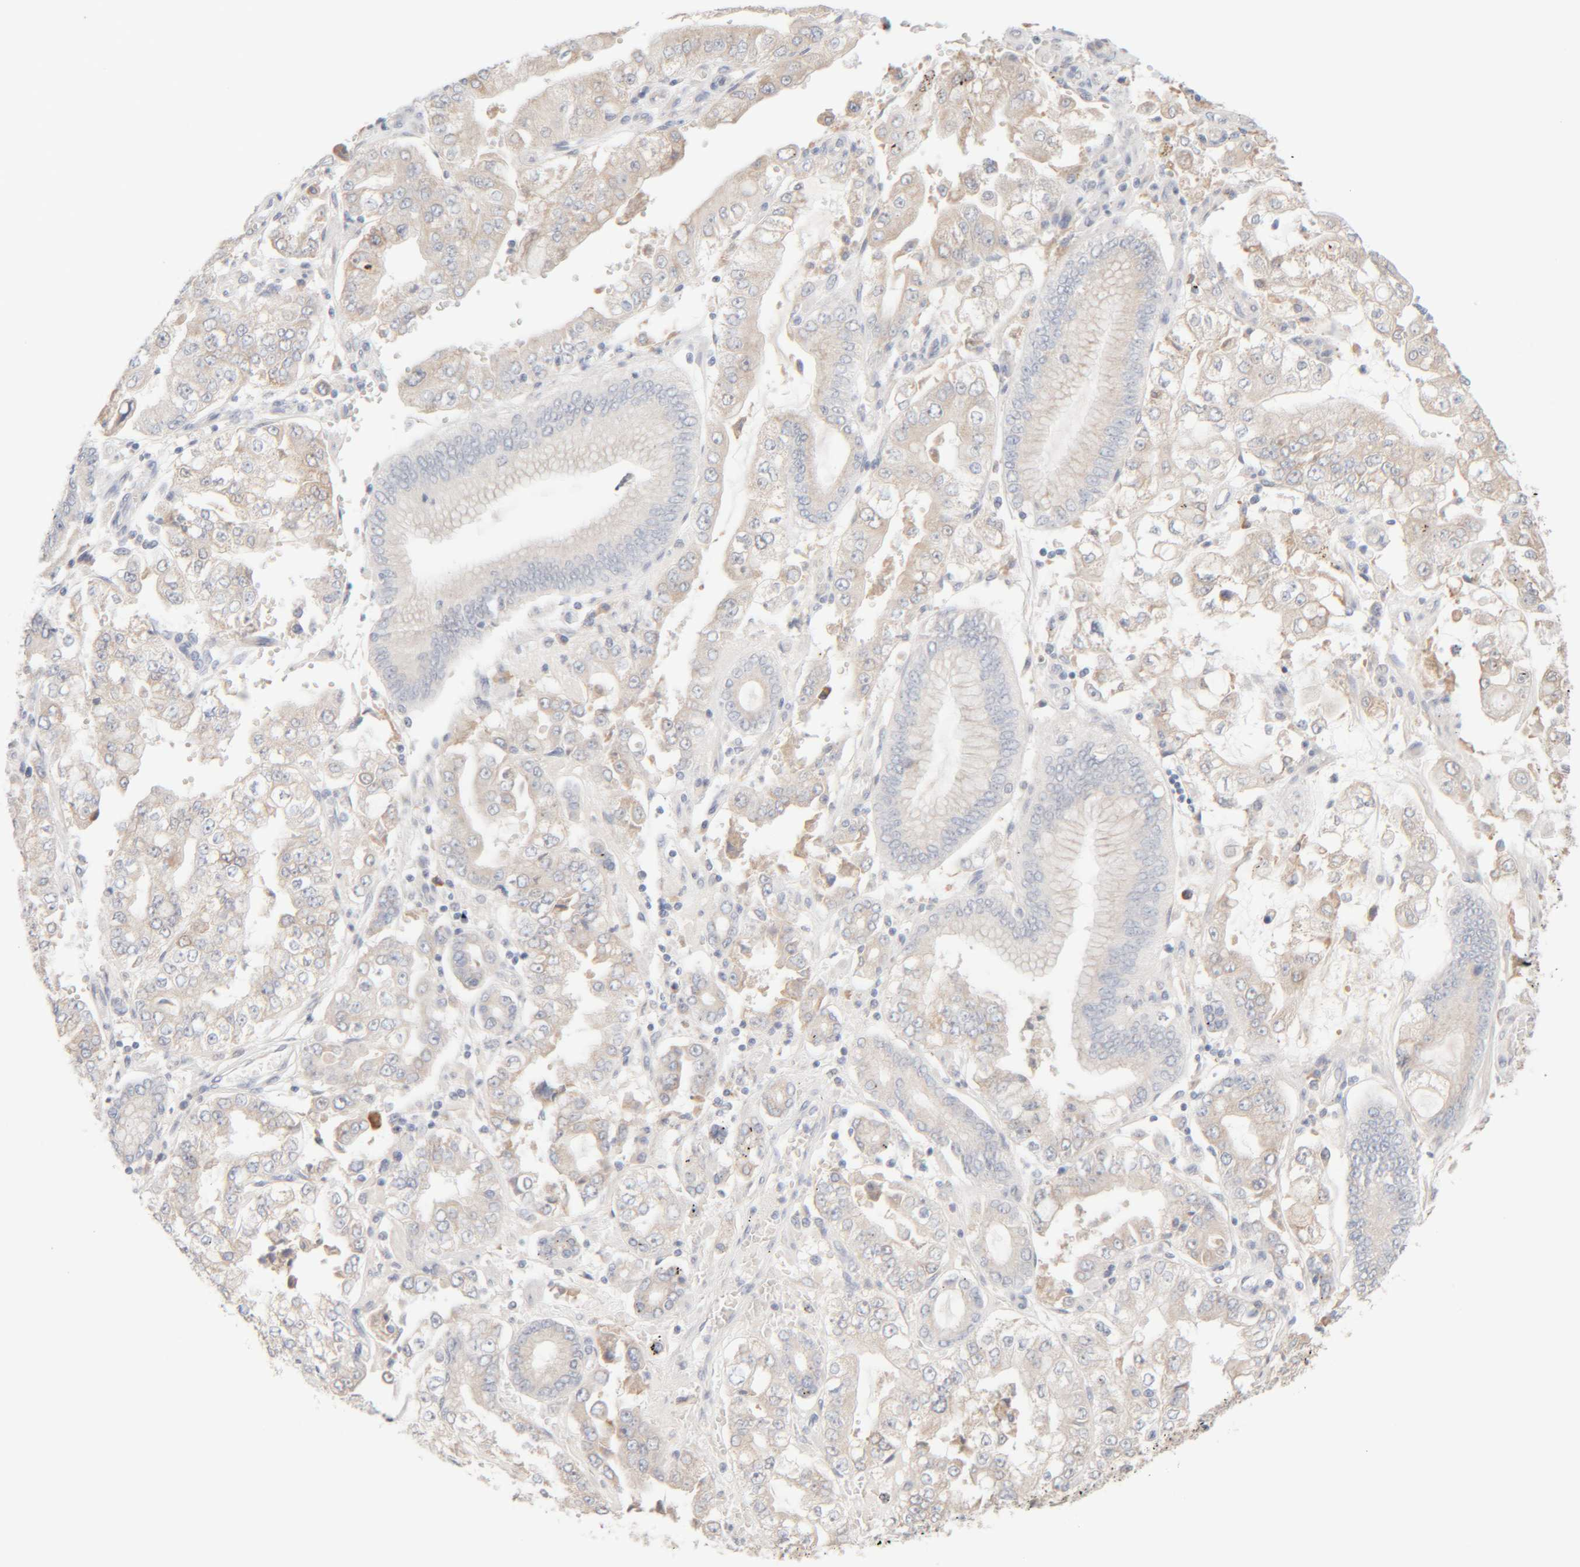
{"staining": {"intensity": "weak", "quantity": "25%-75%", "location": "cytoplasmic/membranous"}, "tissue": "stomach cancer", "cell_type": "Tumor cells", "image_type": "cancer", "snomed": [{"axis": "morphology", "description": "Adenocarcinoma, NOS"}, {"axis": "topography", "description": "Stomach"}], "caption": "Immunohistochemical staining of stomach cancer (adenocarcinoma) shows low levels of weak cytoplasmic/membranous positivity in approximately 25%-75% of tumor cells. (Brightfield microscopy of DAB IHC at high magnification).", "gene": "RIDA", "patient": {"sex": "male", "age": 76}}